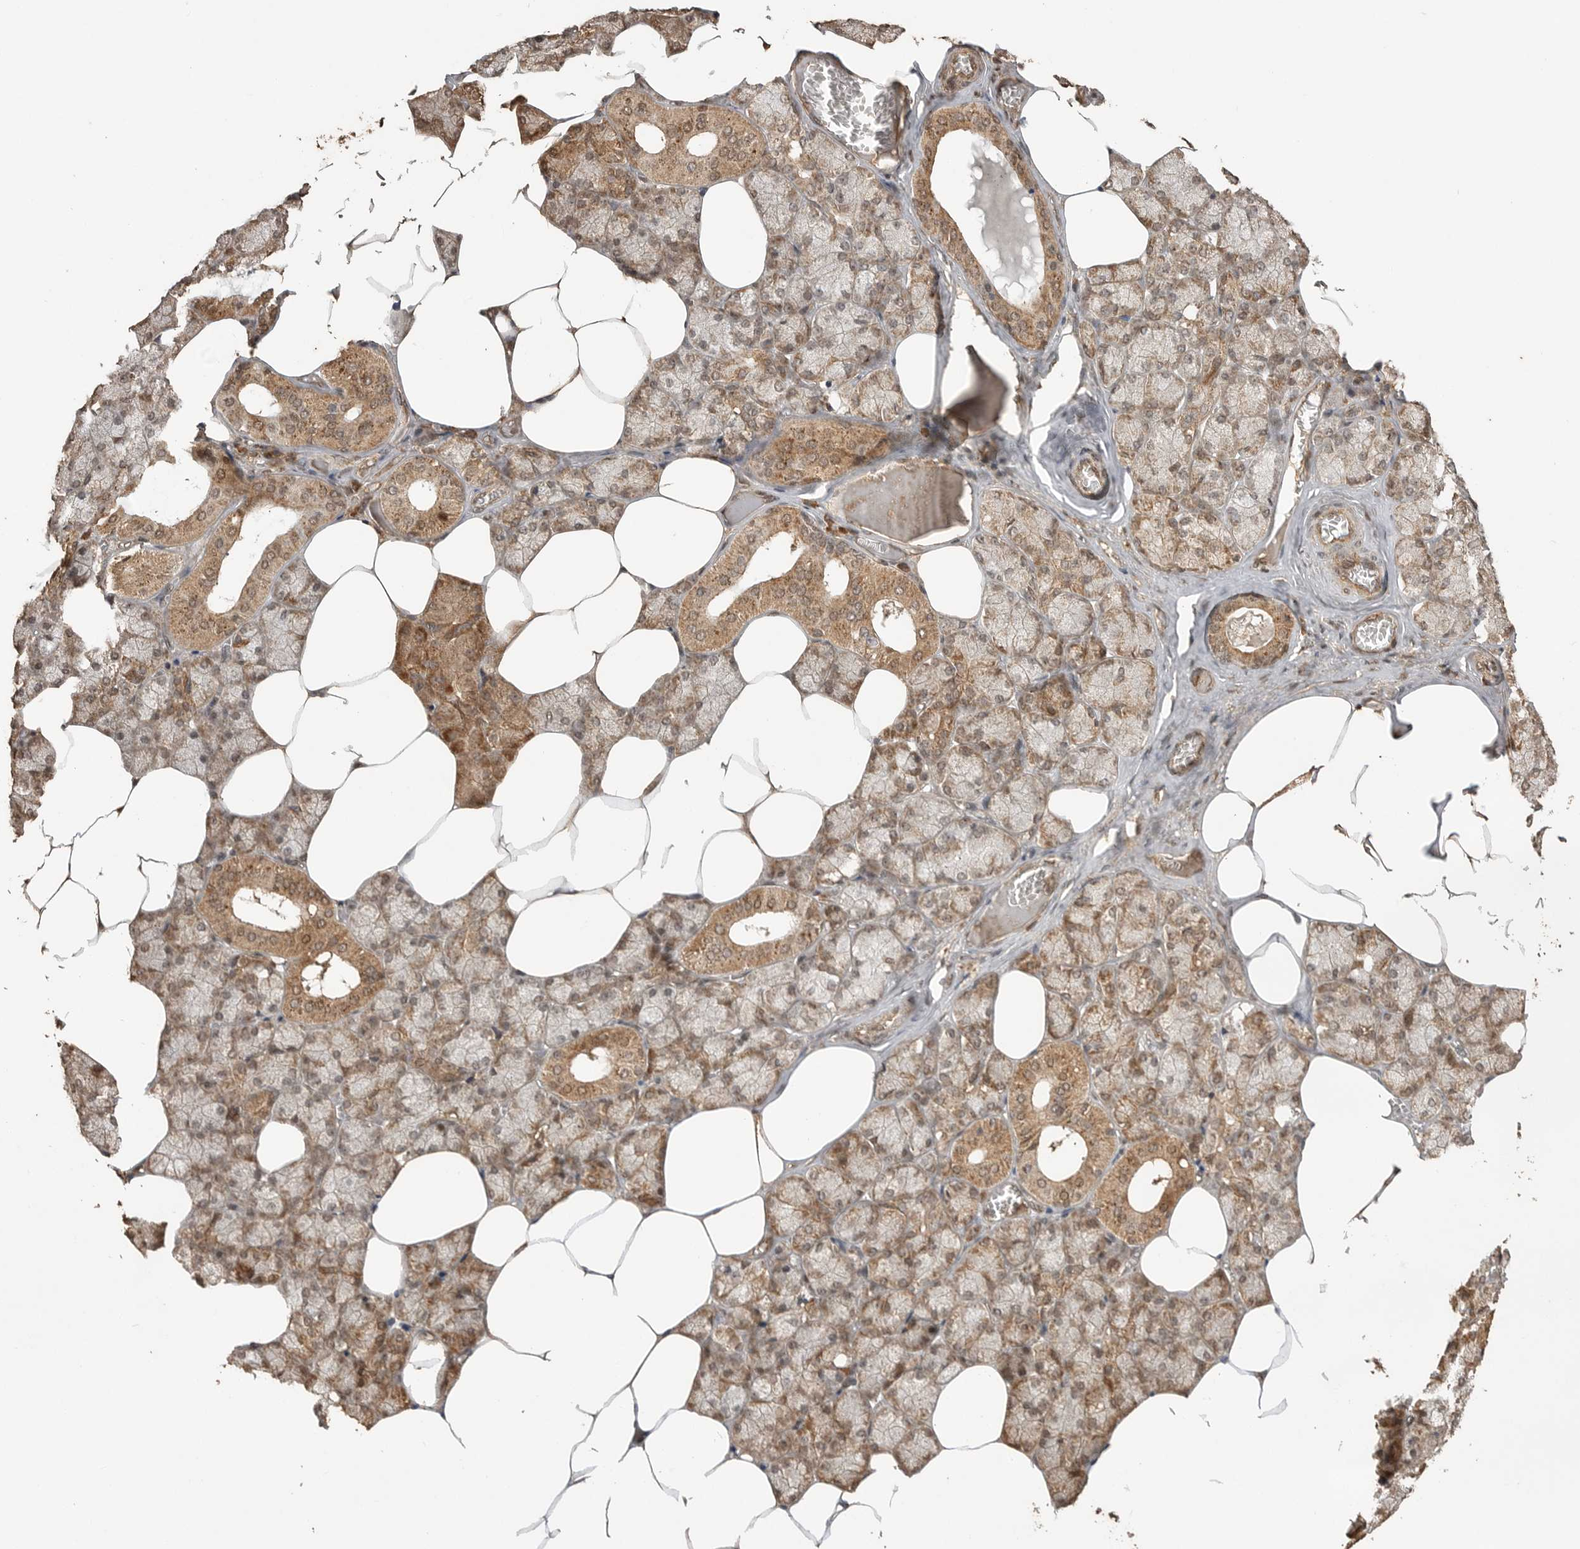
{"staining": {"intensity": "moderate", "quantity": "25%-75%", "location": "cytoplasmic/membranous"}, "tissue": "salivary gland", "cell_type": "Glandular cells", "image_type": "normal", "snomed": [{"axis": "morphology", "description": "Normal tissue, NOS"}, {"axis": "topography", "description": "Salivary gland"}], "caption": "Brown immunohistochemical staining in benign salivary gland shows moderate cytoplasmic/membranous positivity in approximately 25%-75% of glandular cells. The staining is performed using DAB brown chromogen to label protein expression. The nuclei are counter-stained blue using hematoxylin.", "gene": "BOC", "patient": {"sex": "male", "age": 62}}